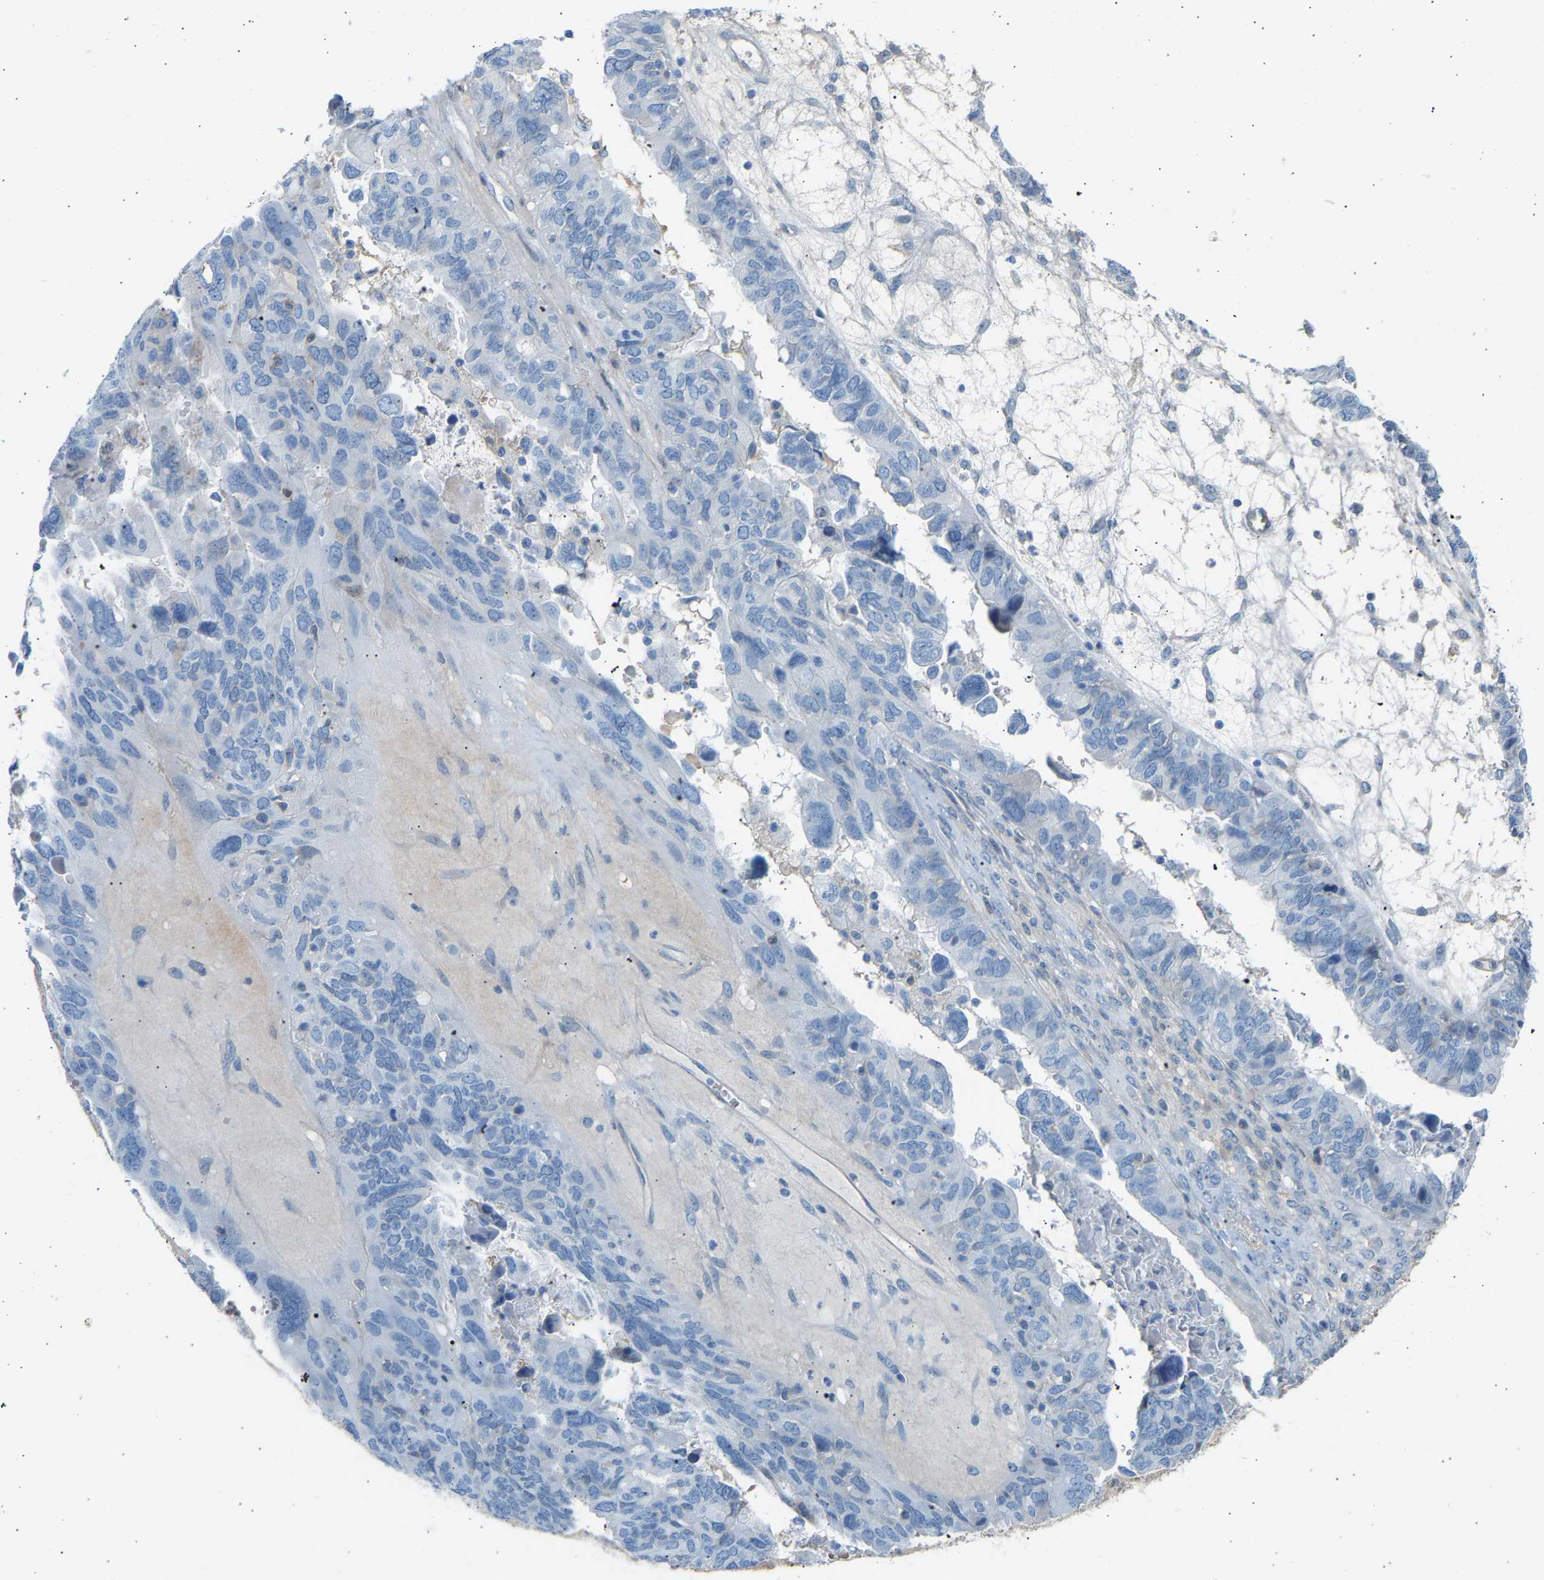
{"staining": {"intensity": "negative", "quantity": "none", "location": "none"}, "tissue": "ovarian cancer", "cell_type": "Tumor cells", "image_type": "cancer", "snomed": [{"axis": "morphology", "description": "Cystadenocarcinoma, serous, NOS"}, {"axis": "topography", "description": "Ovary"}], "caption": "Ovarian cancer (serous cystadenocarcinoma) was stained to show a protein in brown. There is no significant positivity in tumor cells. (Stains: DAB immunohistochemistry with hematoxylin counter stain, Microscopy: brightfield microscopy at high magnification).", "gene": "GNAS", "patient": {"sex": "female", "age": 79}}